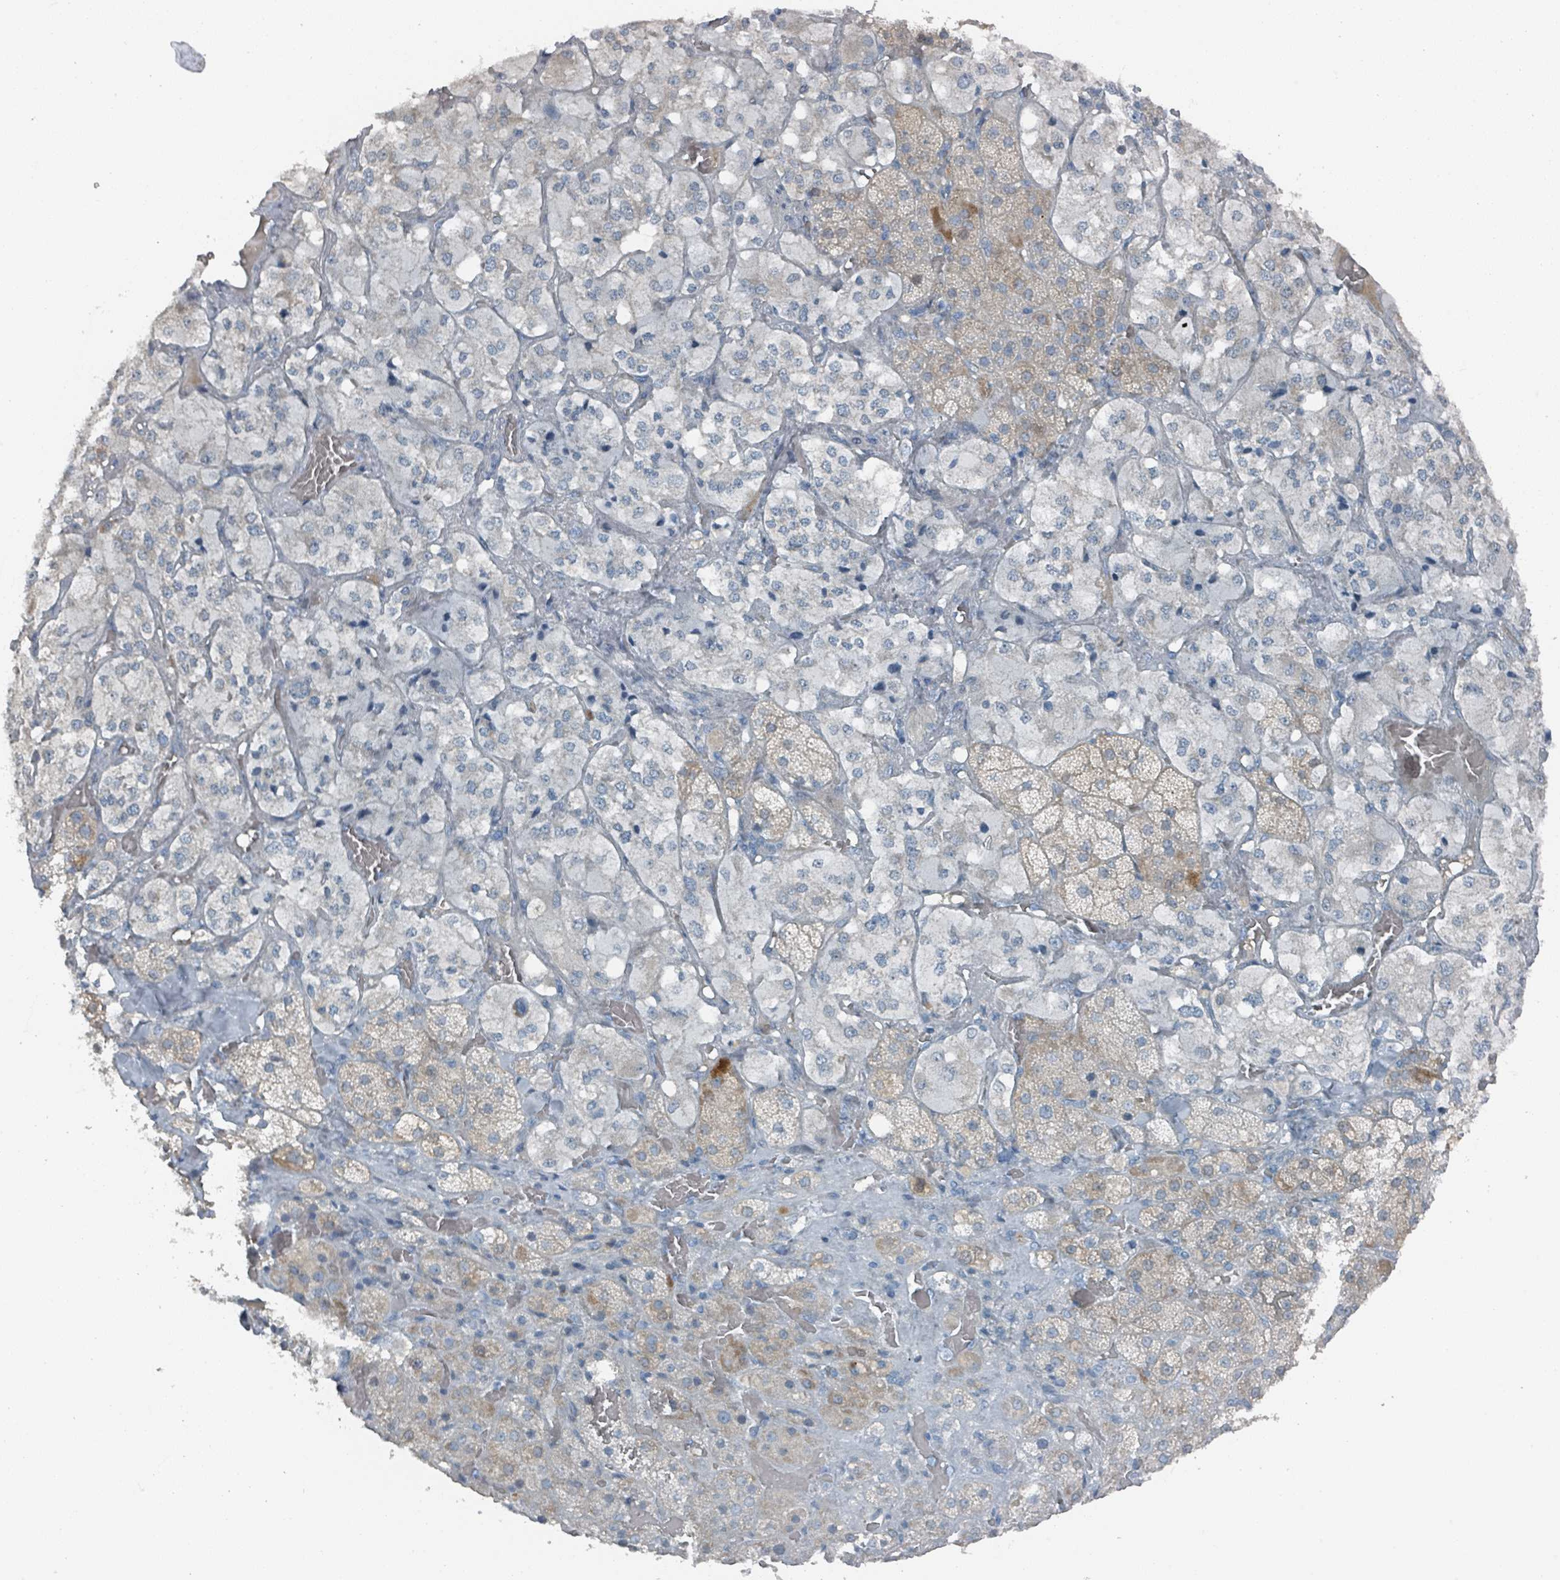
{"staining": {"intensity": "moderate", "quantity": "<25%", "location": "cytoplasmic/membranous"}, "tissue": "adrenal gland", "cell_type": "Glandular cells", "image_type": "normal", "snomed": [{"axis": "morphology", "description": "Normal tissue, NOS"}, {"axis": "topography", "description": "Adrenal gland"}], "caption": "The image displays staining of benign adrenal gland, revealing moderate cytoplasmic/membranous protein expression (brown color) within glandular cells. (DAB (3,3'-diaminobenzidine) IHC with brightfield microscopy, high magnification).", "gene": "GAMT", "patient": {"sex": "male", "age": 57}}